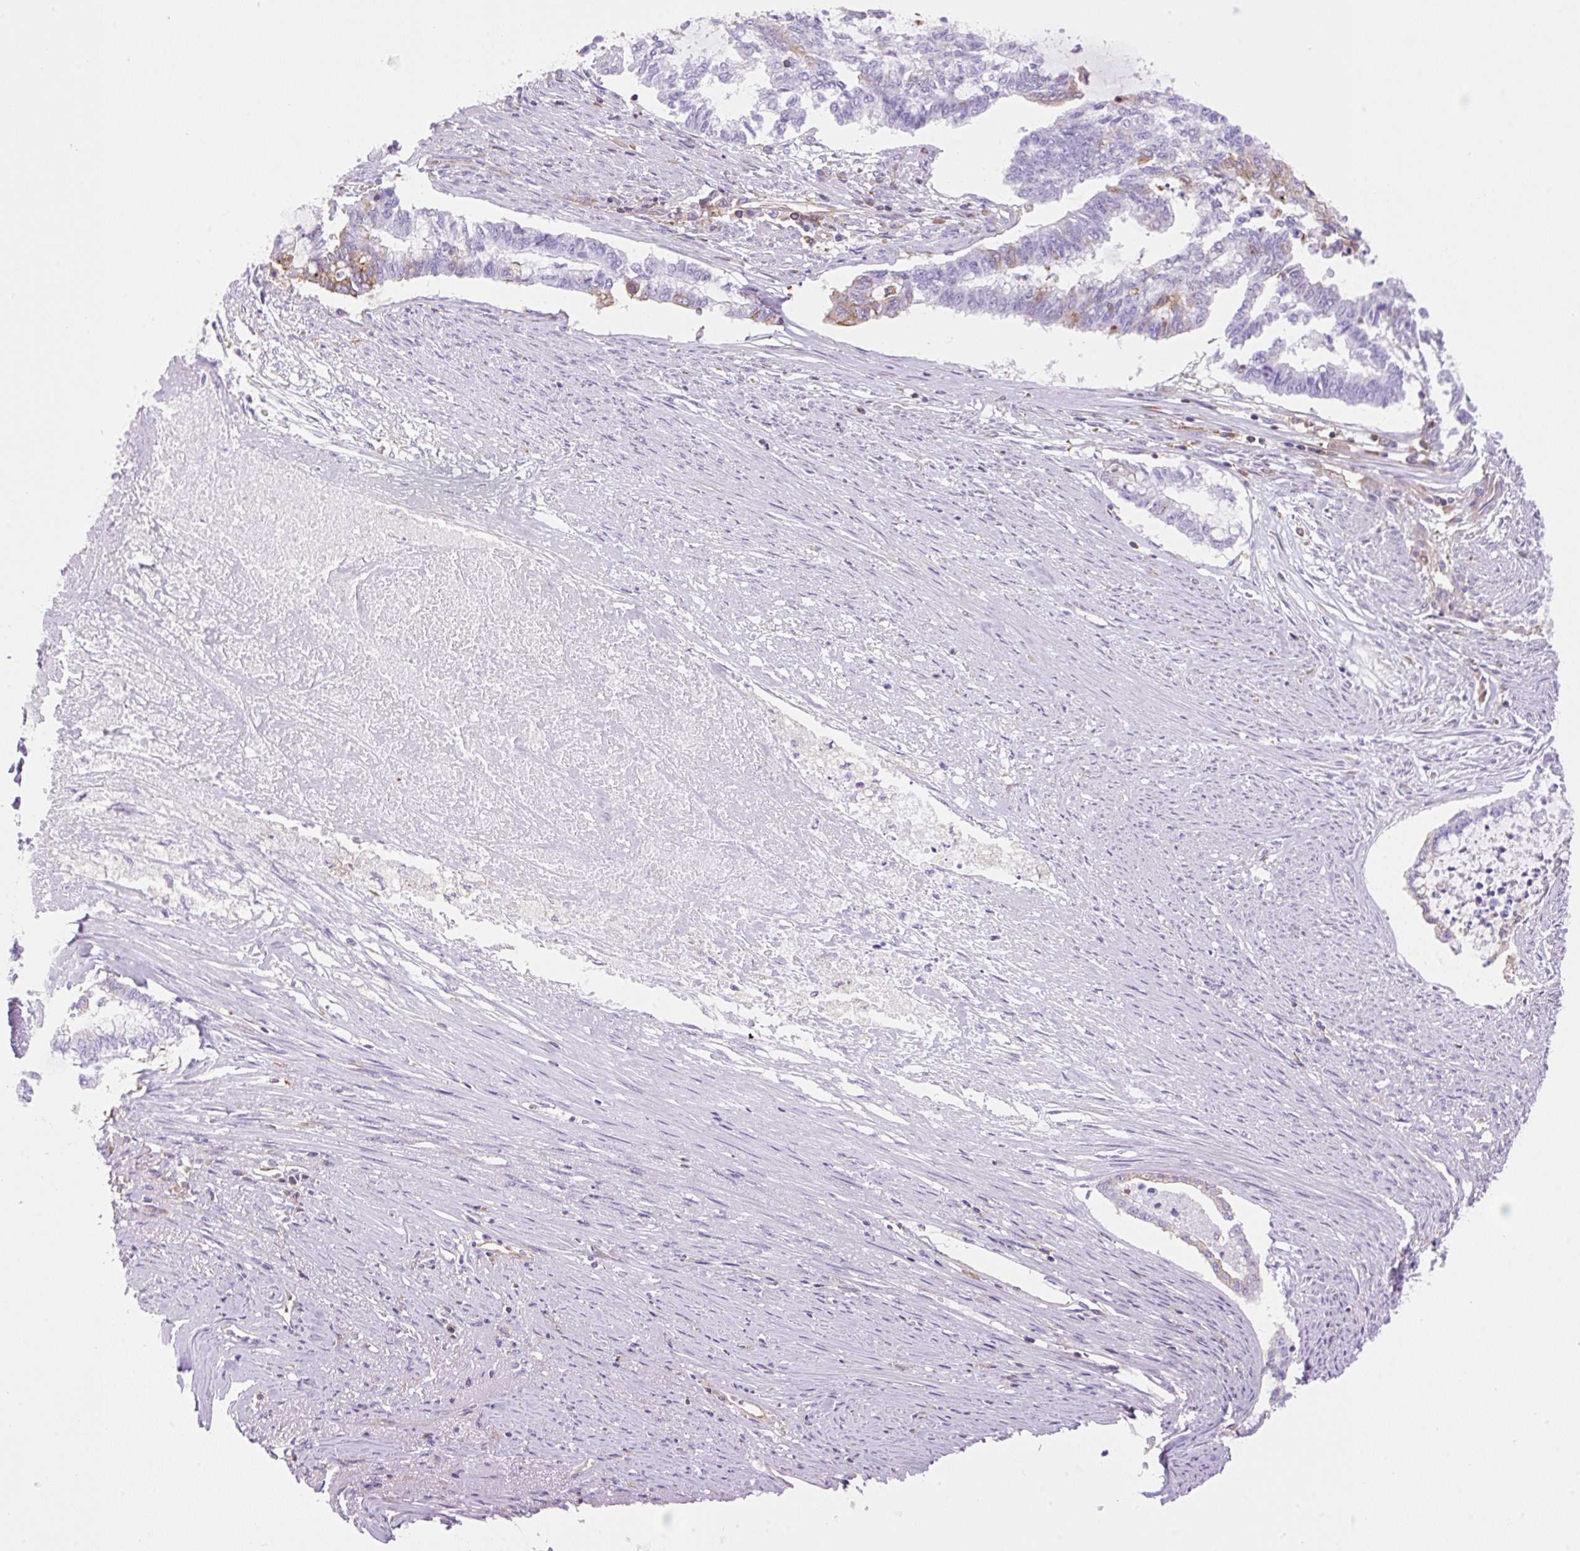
{"staining": {"intensity": "moderate", "quantity": "<25%", "location": "cytoplasmic/membranous"}, "tissue": "endometrial cancer", "cell_type": "Tumor cells", "image_type": "cancer", "snomed": [{"axis": "morphology", "description": "Adenocarcinoma, NOS"}, {"axis": "topography", "description": "Endometrium"}], "caption": "Protein expression analysis of human adenocarcinoma (endometrial) reveals moderate cytoplasmic/membranous positivity in approximately <25% of tumor cells. Ihc stains the protein of interest in brown and the nuclei are stained blue.", "gene": "DNM2", "patient": {"sex": "female", "age": 79}}